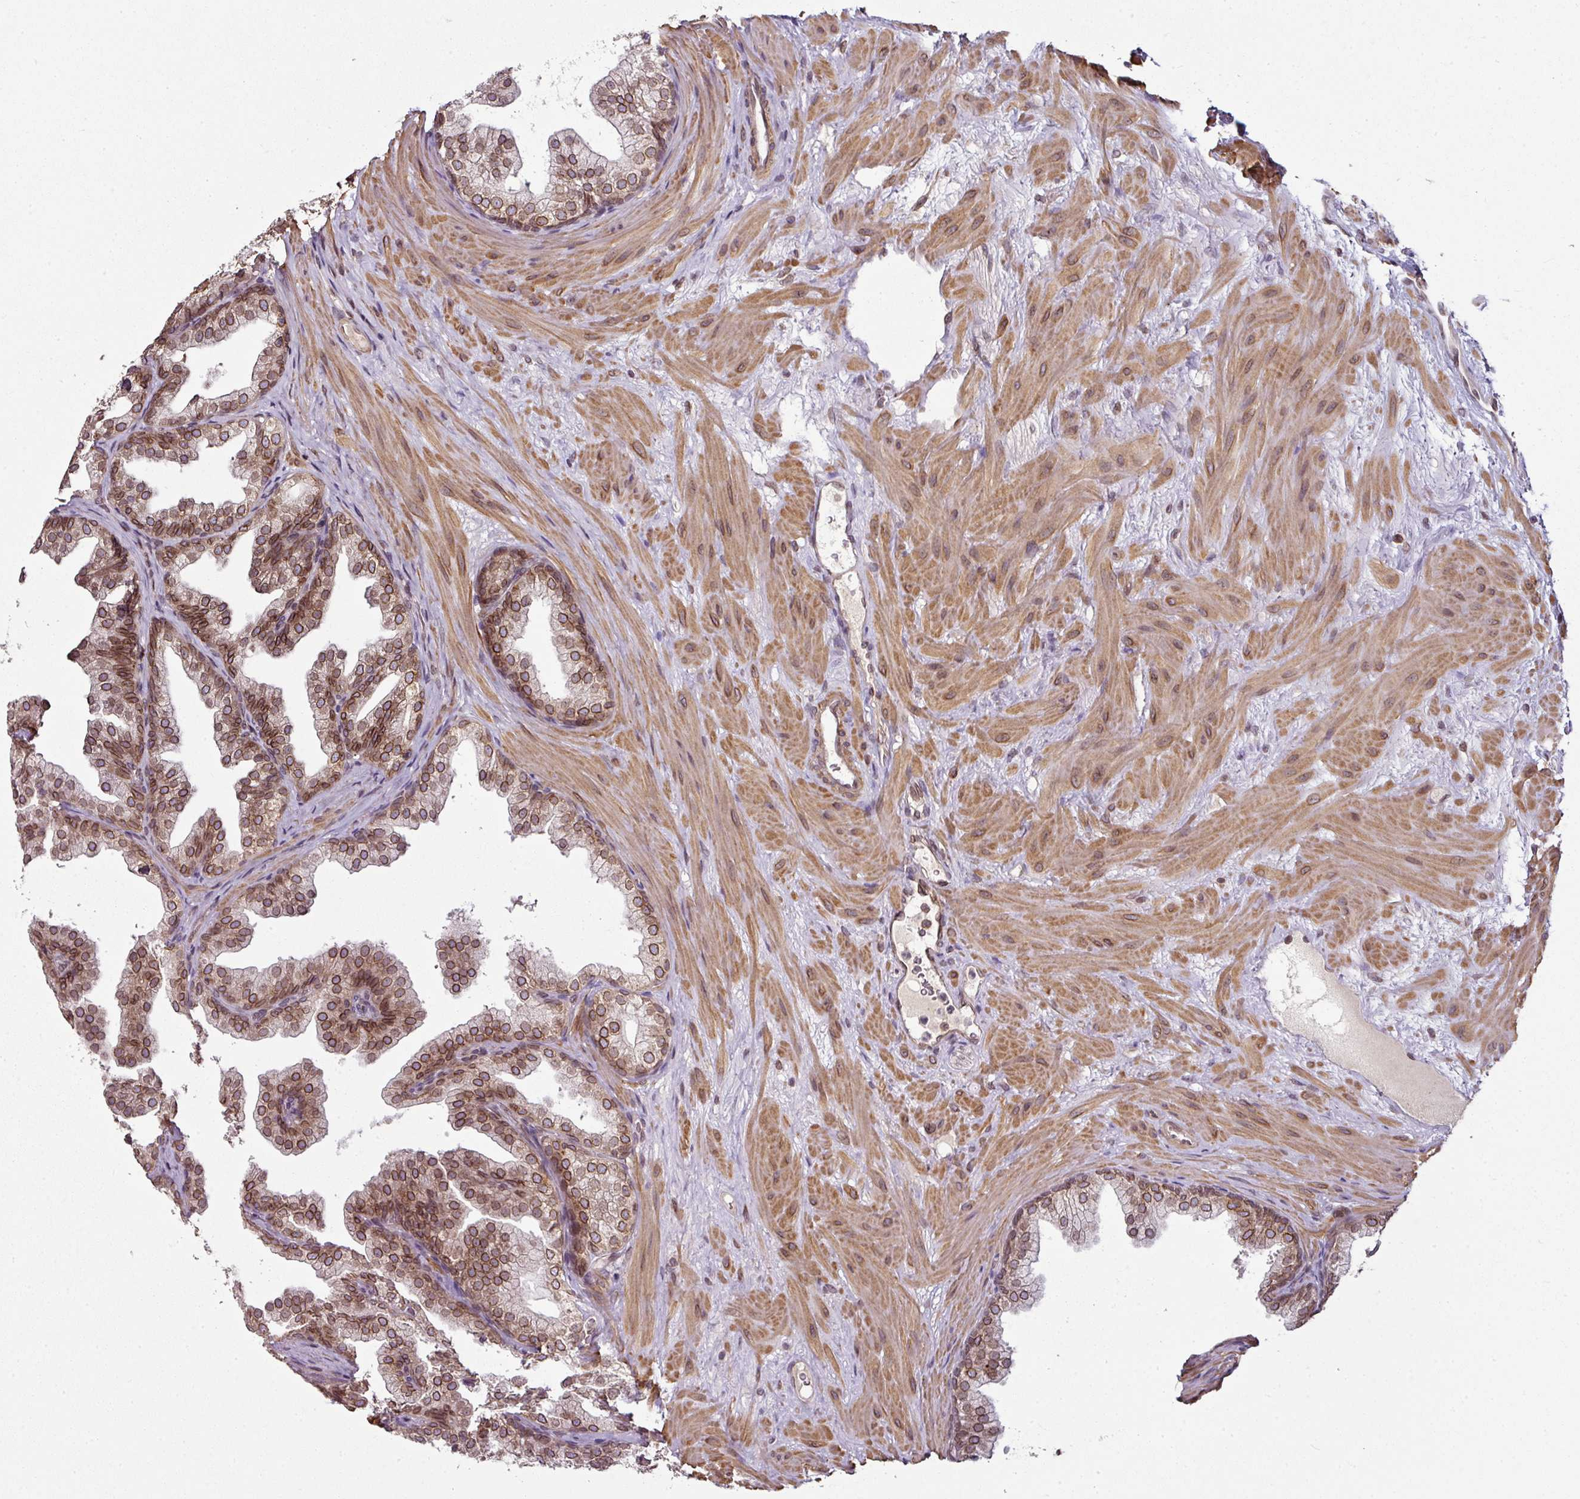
{"staining": {"intensity": "strong", "quantity": ">75%", "location": "cytoplasmic/membranous,nuclear"}, "tissue": "prostate", "cell_type": "Glandular cells", "image_type": "normal", "snomed": [{"axis": "morphology", "description": "Normal tissue, NOS"}, {"axis": "topography", "description": "Prostate"}], "caption": "A brown stain shows strong cytoplasmic/membranous,nuclear expression of a protein in glandular cells of benign prostate. The staining was performed using DAB (3,3'-diaminobenzidine), with brown indicating positive protein expression. Nuclei are stained blue with hematoxylin.", "gene": "RANGAP1", "patient": {"sex": "male", "age": 37}}